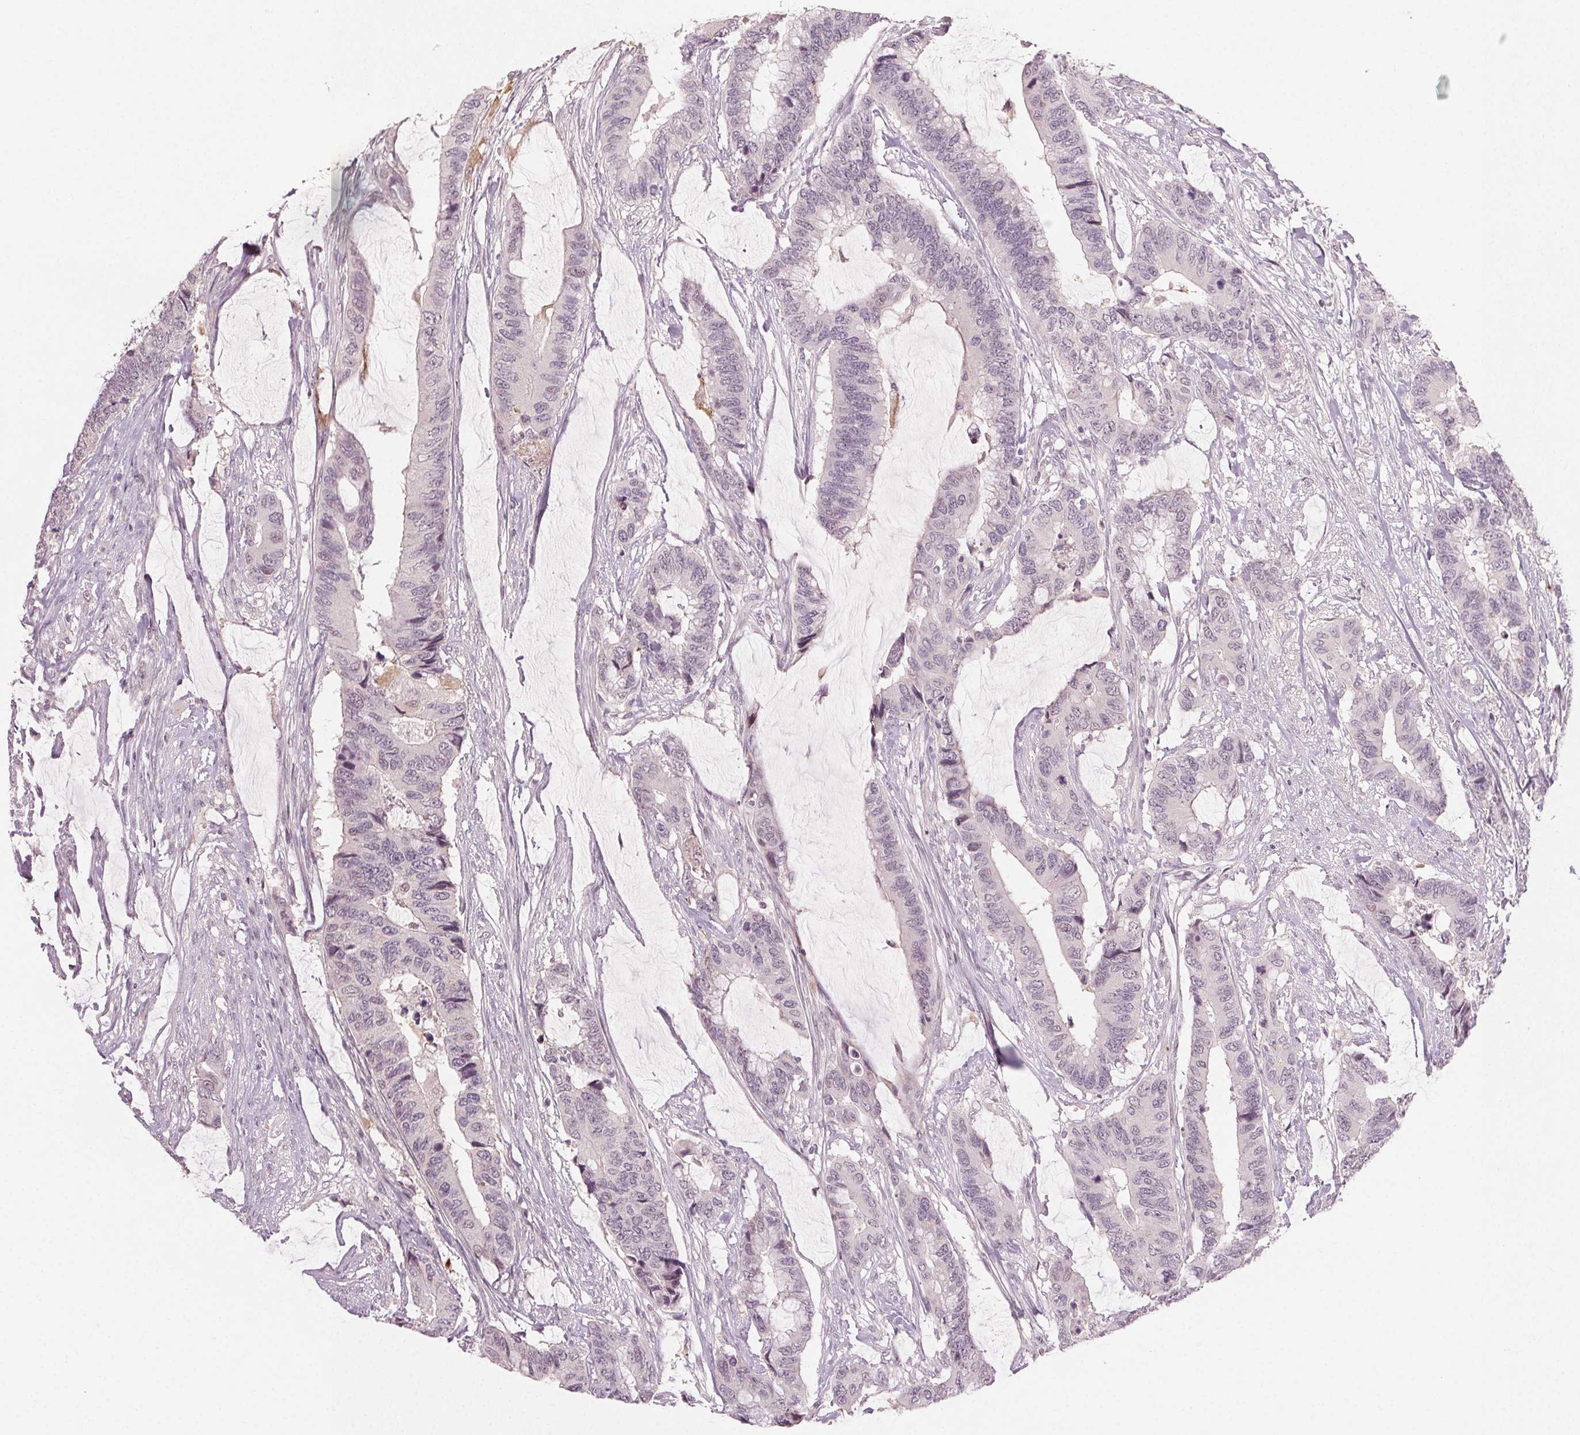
{"staining": {"intensity": "negative", "quantity": "none", "location": "none"}, "tissue": "colorectal cancer", "cell_type": "Tumor cells", "image_type": "cancer", "snomed": [{"axis": "morphology", "description": "Adenocarcinoma, NOS"}, {"axis": "topography", "description": "Rectum"}], "caption": "IHC of human colorectal cancer shows no positivity in tumor cells.", "gene": "TUB", "patient": {"sex": "female", "age": 59}}